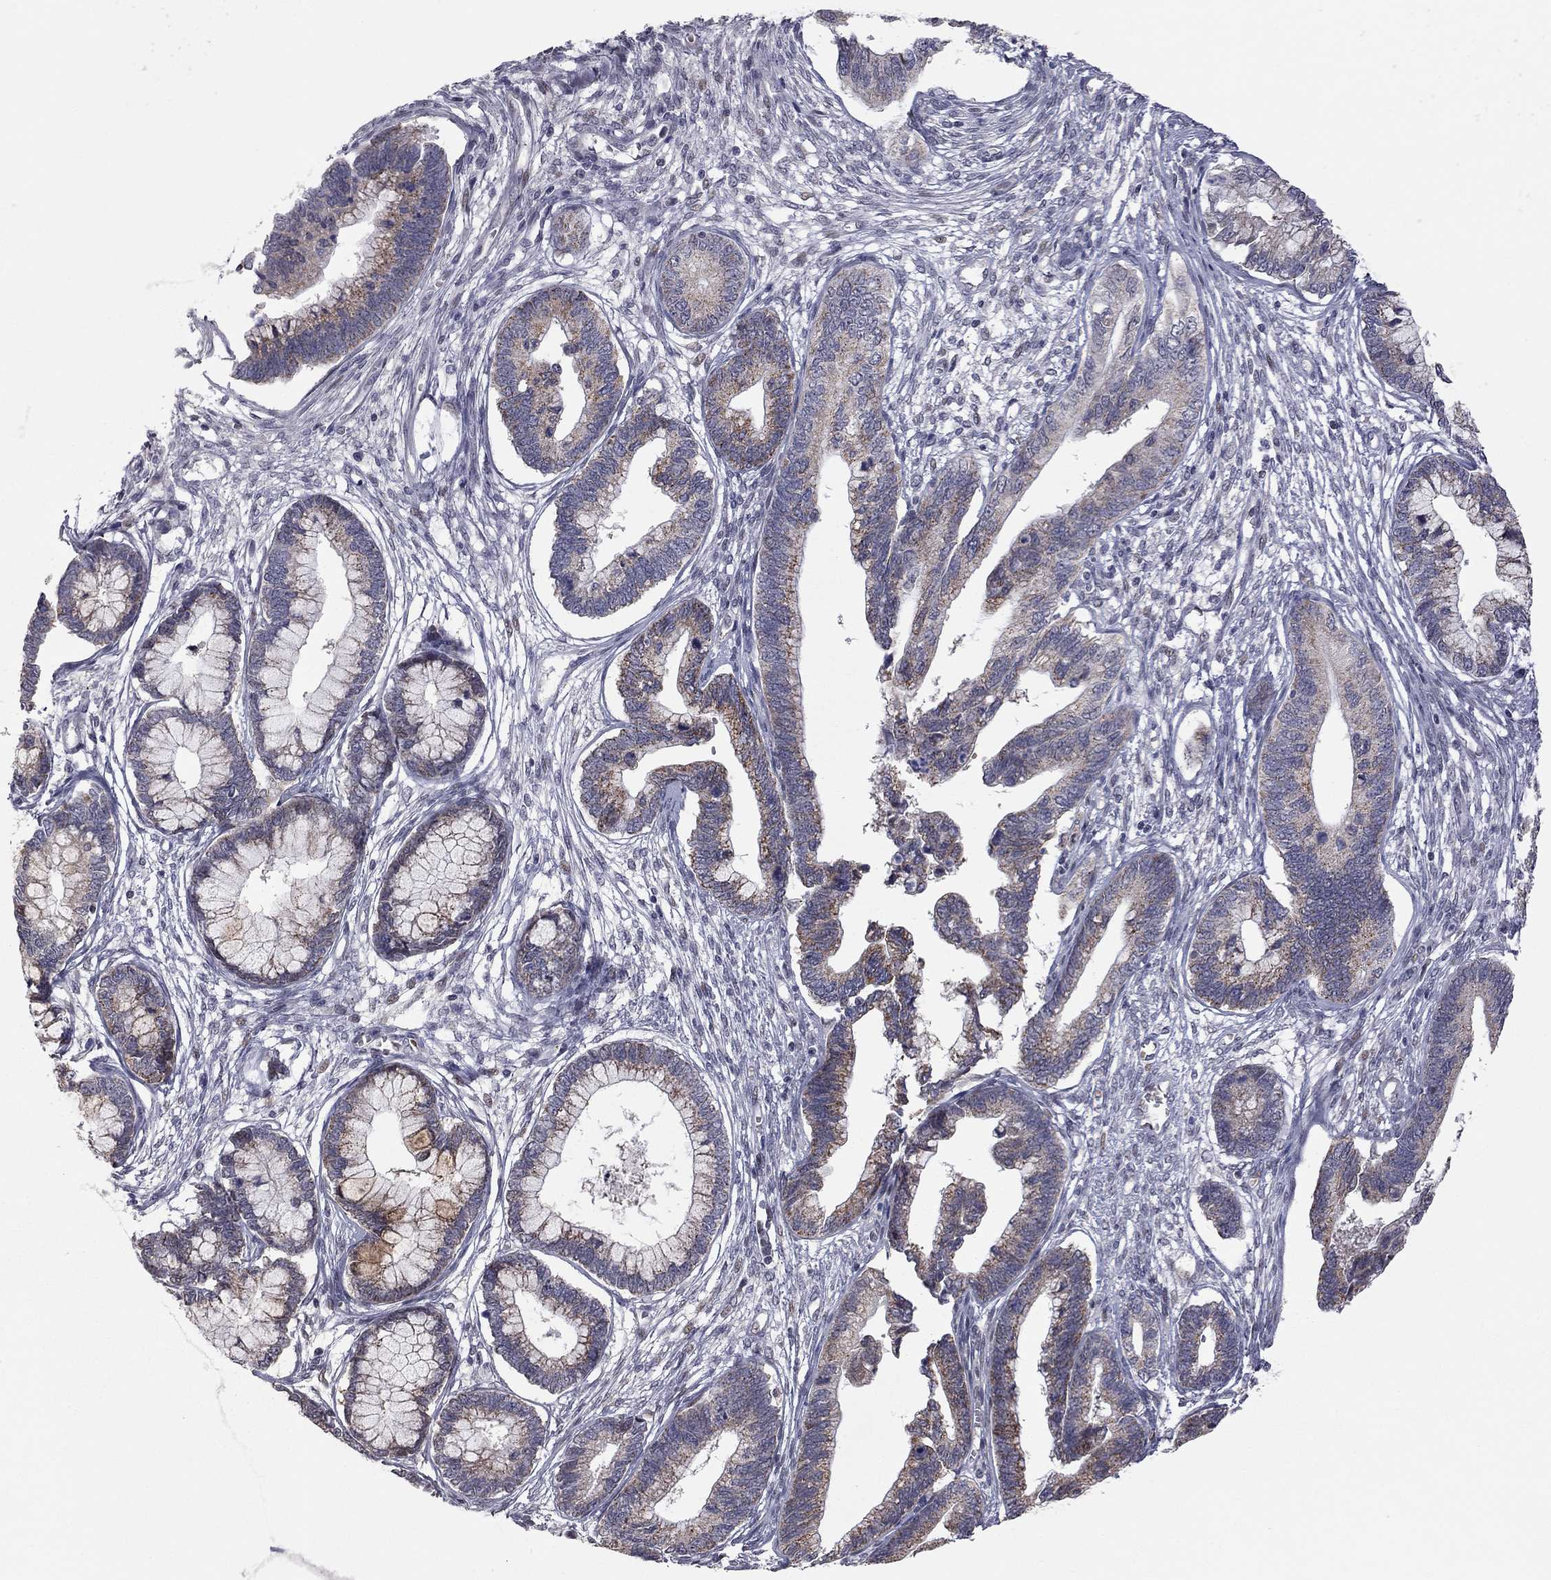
{"staining": {"intensity": "moderate", "quantity": "25%-75%", "location": "cytoplasmic/membranous"}, "tissue": "cervical cancer", "cell_type": "Tumor cells", "image_type": "cancer", "snomed": [{"axis": "morphology", "description": "Adenocarcinoma, NOS"}, {"axis": "topography", "description": "Cervix"}], "caption": "The micrograph shows a brown stain indicating the presence of a protein in the cytoplasmic/membranous of tumor cells in cervical cancer (adenocarcinoma).", "gene": "MC3R", "patient": {"sex": "female", "age": 44}}